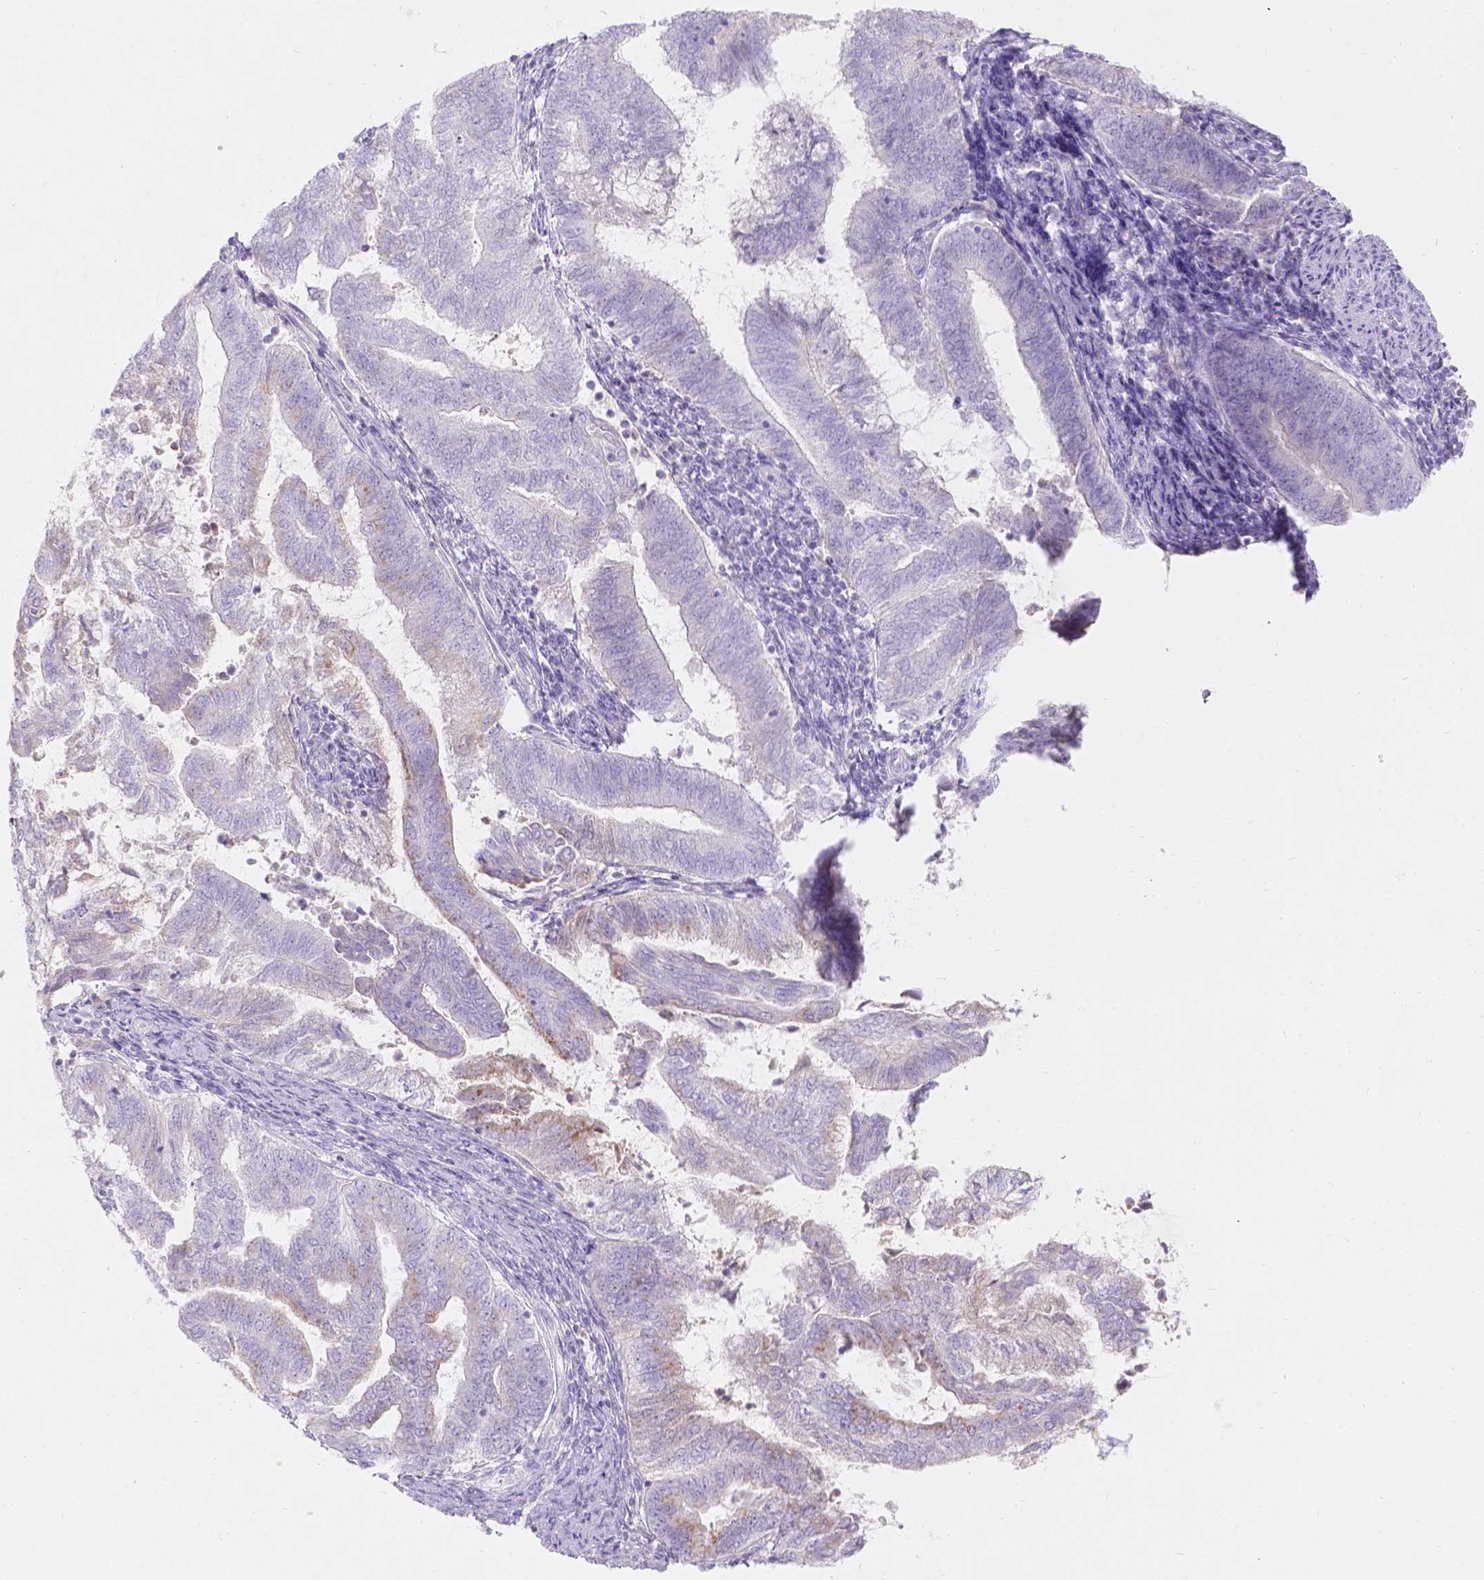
{"staining": {"intensity": "negative", "quantity": "none", "location": "none"}, "tissue": "endometrial cancer", "cell_type": "Tumor cells", "image_type": "cancer", "snomed": [{"axis": "morphology", "description": "Adenocarcinoma, NOS"}, {"axis": "topography", "description": "Endometrium"}], "caption": "High power microscopy photomicrograph of an immunohistochemistry (IHC) micrograph of endometrial adenocarcinoma, revealing no significant staining in tumor cells.", "gene": "GAL3ST2", "patient": {"sex": "female", "age": 65}}